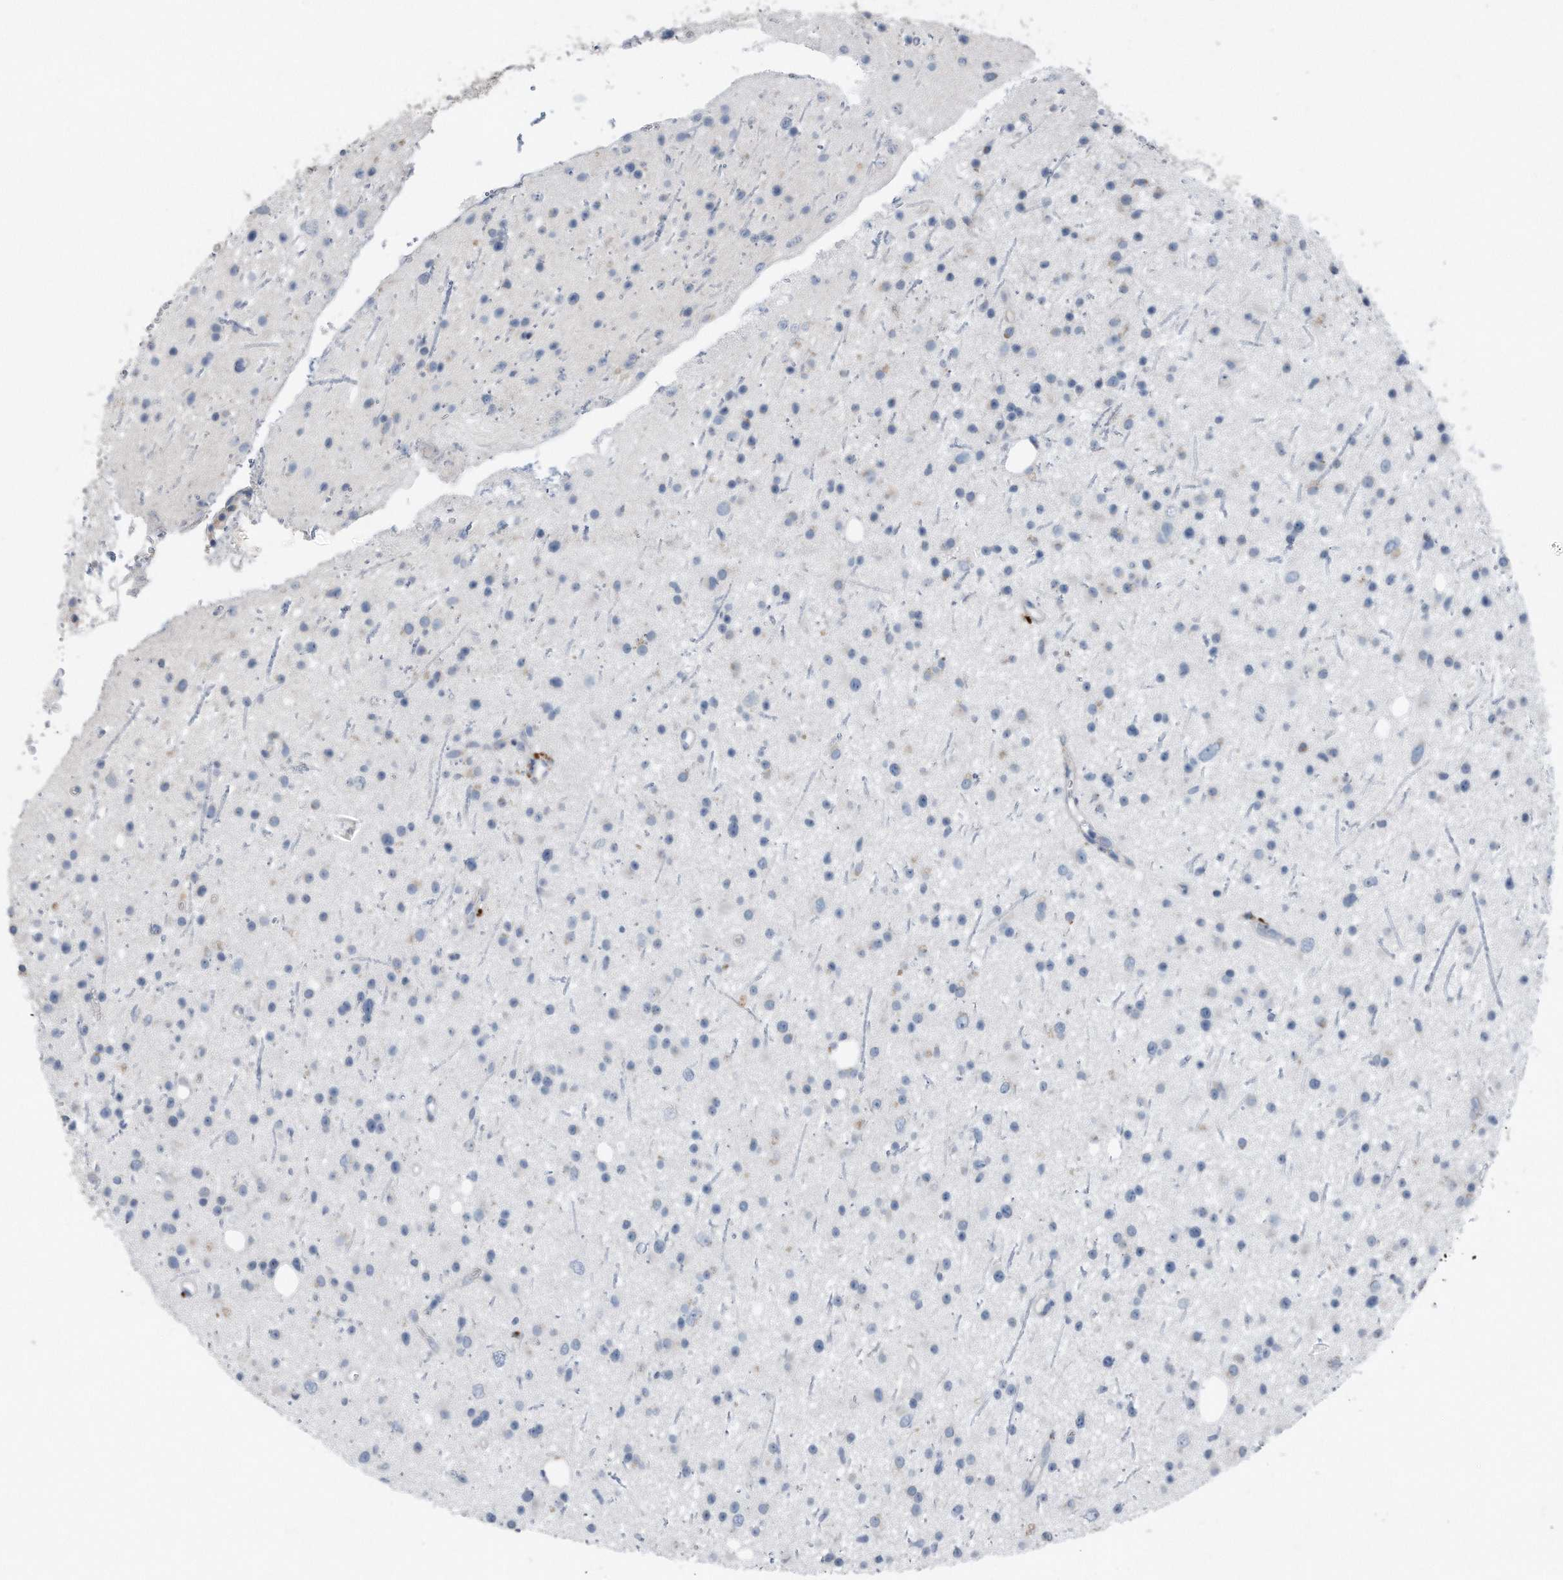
{"staining": {"intensity": "negative", "quantity": "none", "location": "none"}, "tissue": "glioma", "cell_type": "Tumor cells", "image_type": "cancer", "snomed": [{"axis": "morphology", "description": "Glioma, malignant, Low grade"}, {"axis": "topography", "description": "Cerebral cortex"}], "caption": "An immunohistochemistry (IHC) image of glioma is shown. There is no staining in tumor cells of glioma.", "gene": "ZNF772", "patient": {"sex": "female", "age": 39}}